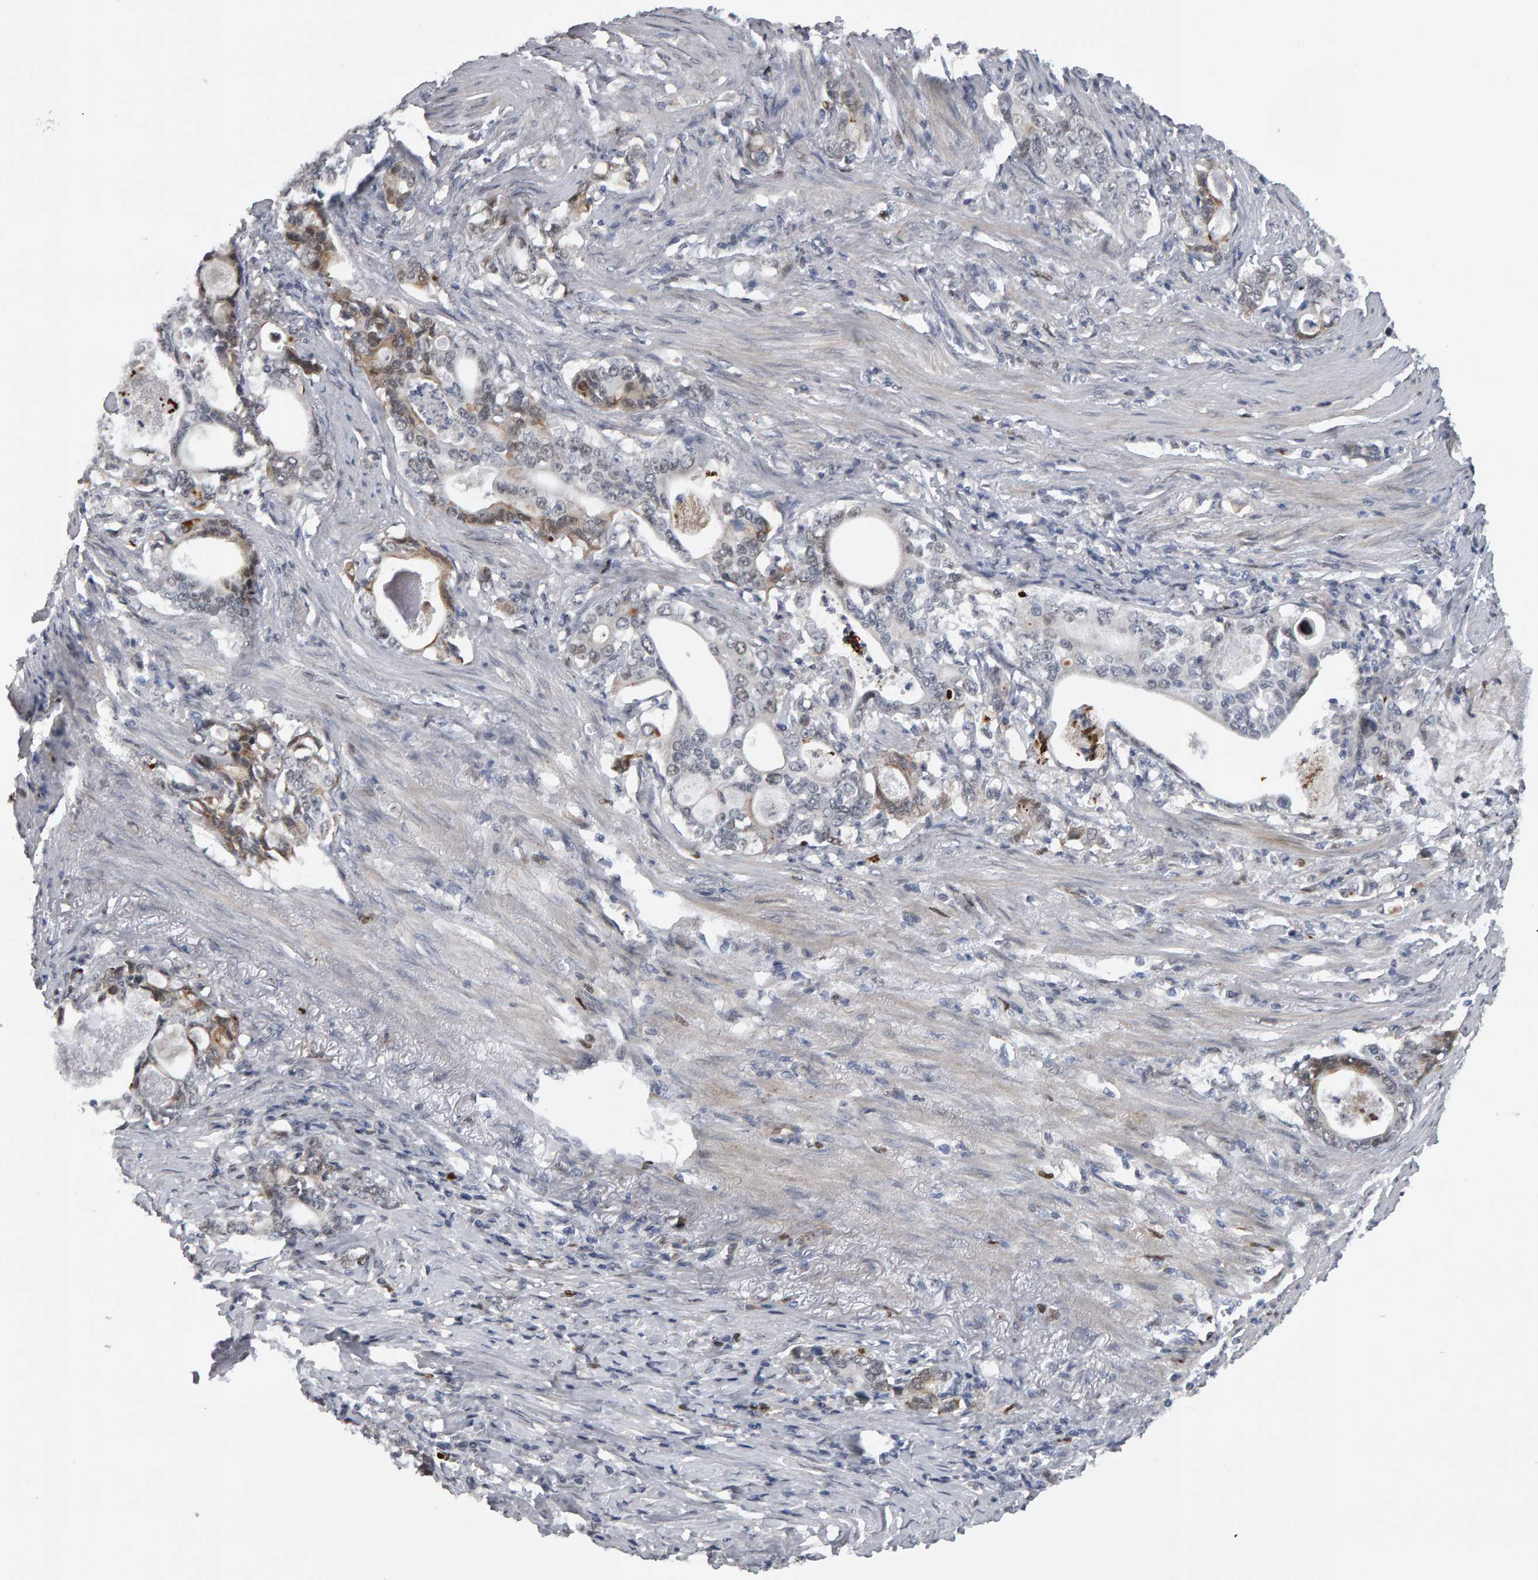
{"staining": {"intensity": "moderate", "quantity": "<25%", "location": "cytoplasmic/membranous,nuclear"}, "tissue": "stomach cancer", "cell_type": "Tumor cells", "image_type": "cancer", "snomed": [{"axis": "morphology", "description": "Adenocarcinoma, NOS"}, {"axis": "topography", "description": "Stomach, lower"}], "caption": "Immunohistochemistry of stomach cancer exhibits low levels of moderate cytoplasmic/membranous and nuclear positivity in about <25% of tumor cells. (Stains: DAB in brown, nuclei in blue, Microscopy: brightfield microscopy at high magnification).", "gene": "IPO8", "patient": {"sex": "female", "age": 72}}